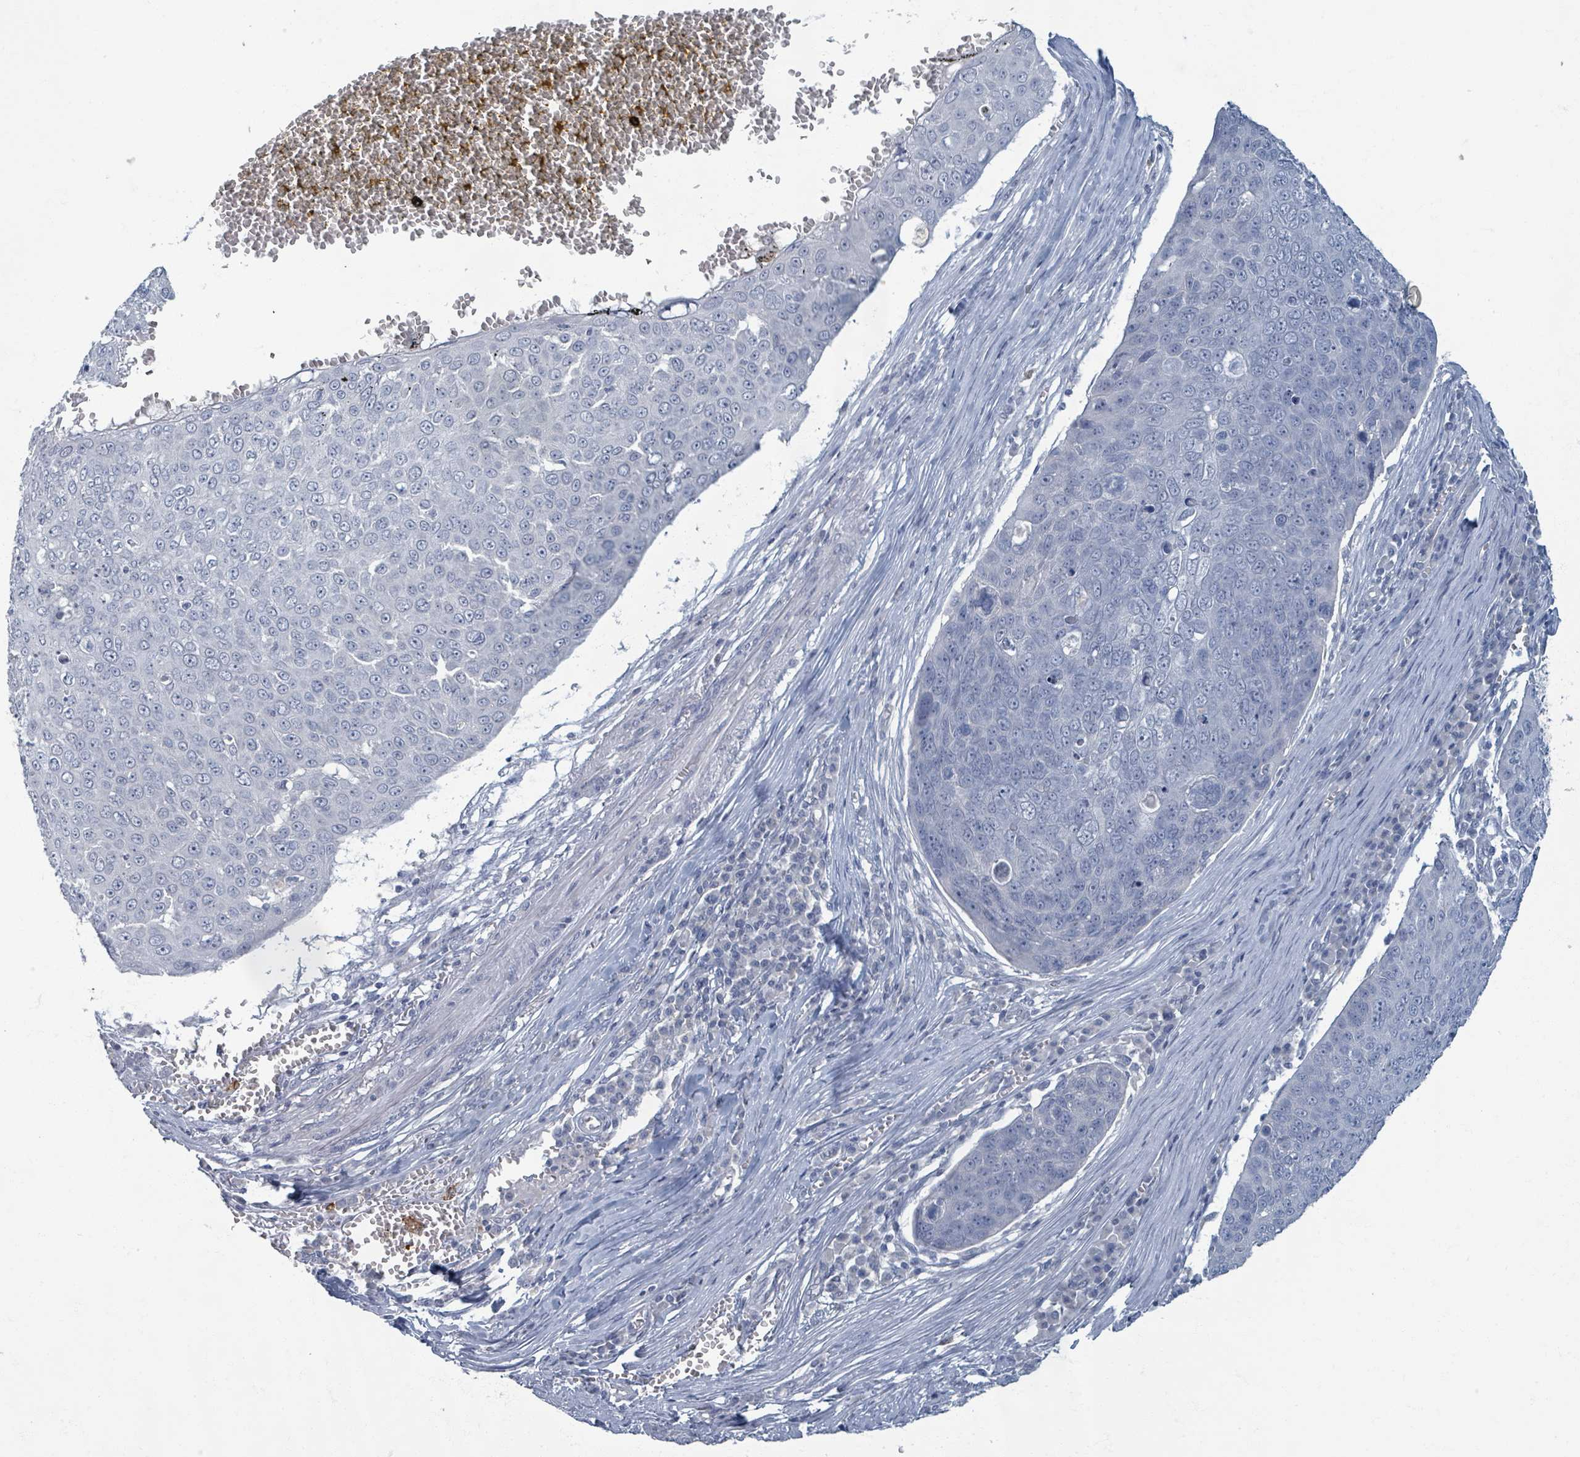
{"staining": {"intensity": "negative", "quantity": "none", "location": "none"}, "tissue": "skin cancer", "cell_type": "Tumor cells", "image_type": "cancer", "snomed": [{"axis": "morphology", "description": "Squamous cell carcinoma, NOS"}, {"axis": "topography", "description": "Skin"}], "caption": "Tumor cells are negative for brown protein staining in skin cancer.", "gene": "WNT11", "patient": {"sex": "male", "age": 71}}